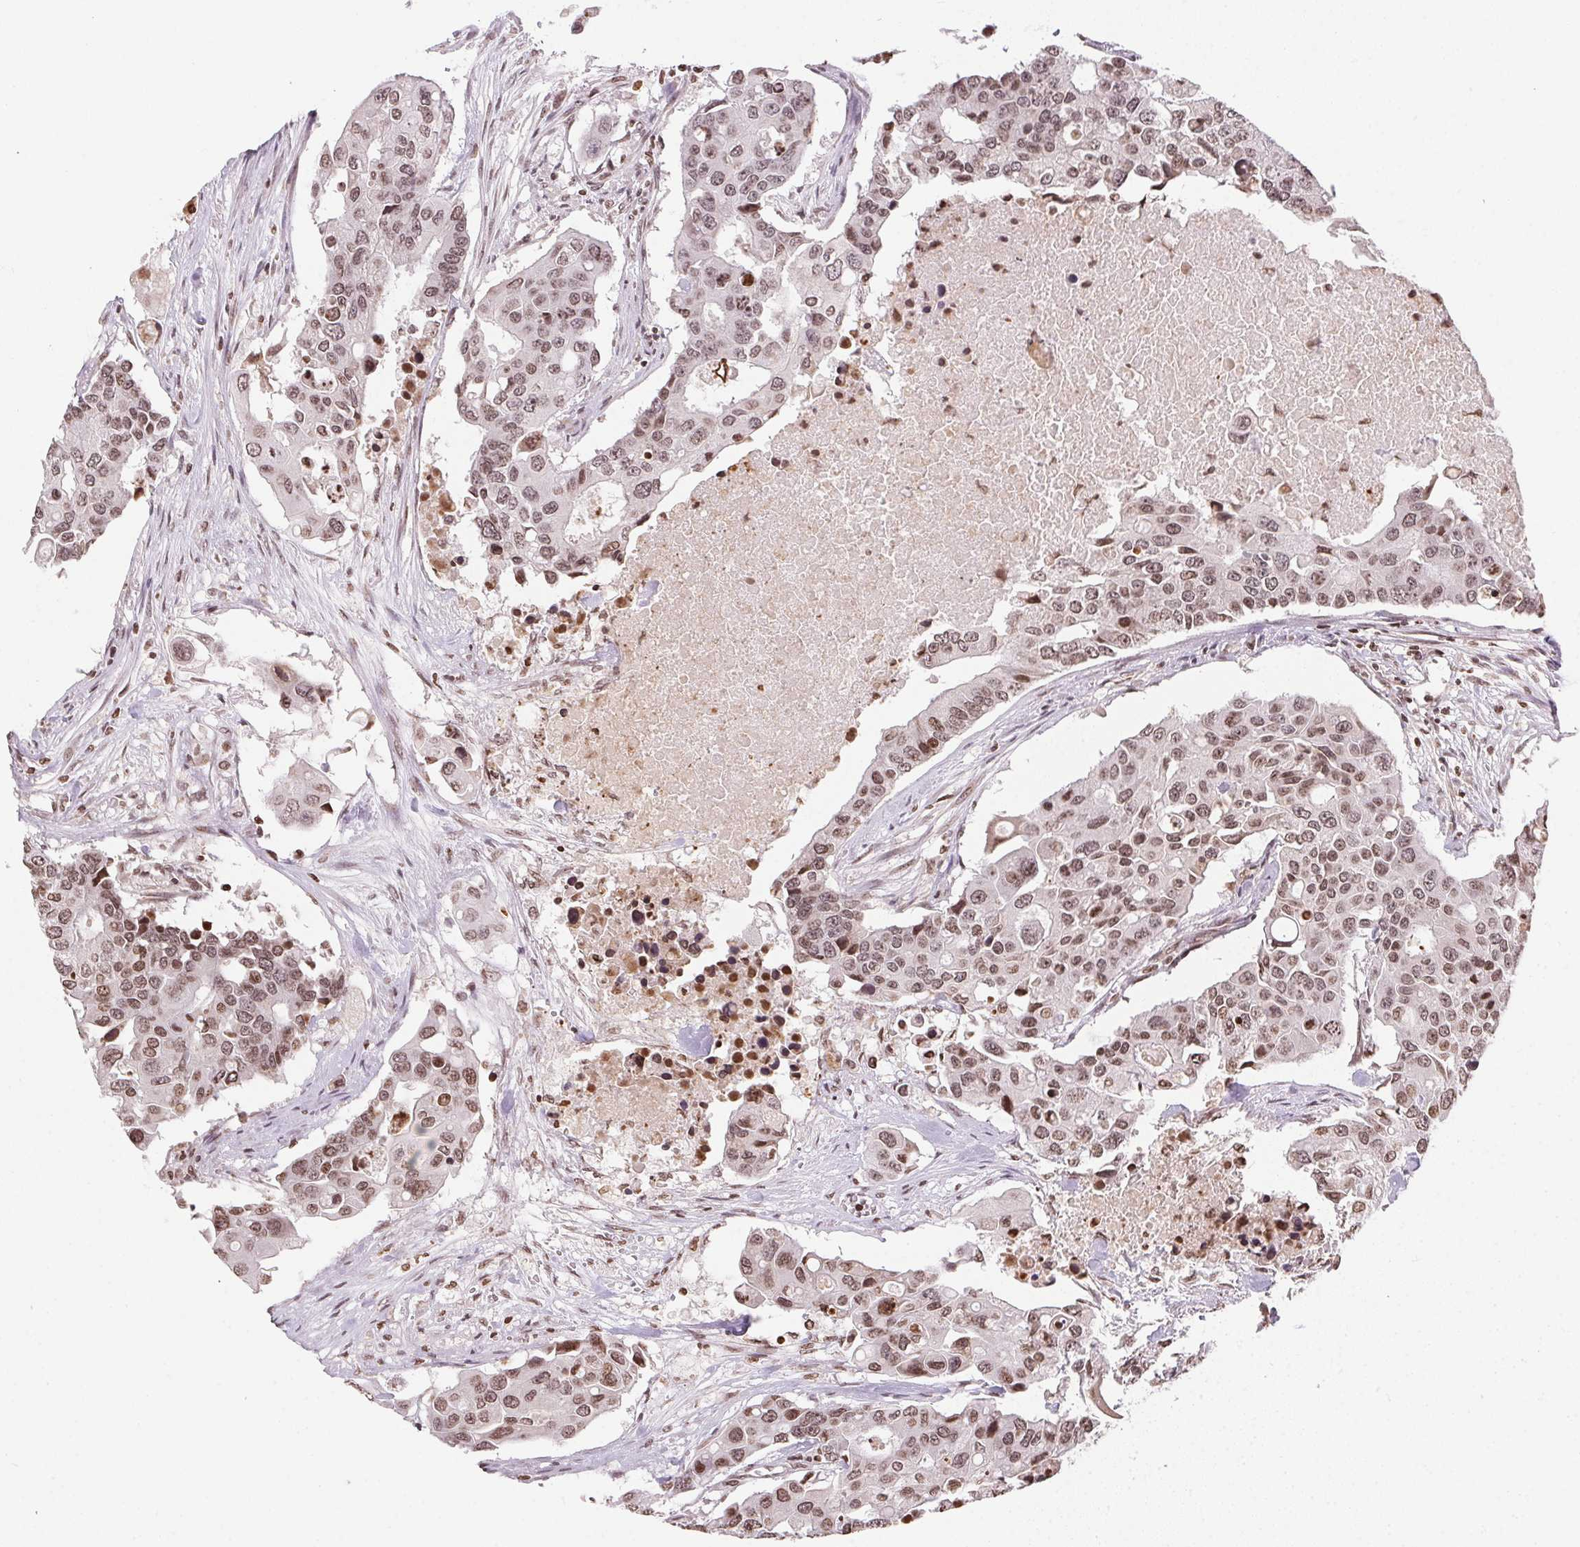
{"staining": {"intensity": "moderate", "quantity": ">75%", "location": "nuclear"}, "tissue": "colorectal cancer", "cell_type": "Tumor cells", "image_type": "cancer", "snomed": [{"axis": "morphology", "description": "Adenocarcinoma, NOS"}, {"axis": "topography", "description": "Colon"}], "caption": "An immunohistochemistry micrograph of tumor tissue is shown. Protein staining in brown labels moderate nuclear positivity in colorectal cancer within tumor cells.", "gene": "RNF181", "patient": {"sex": "male", "age": 77}}